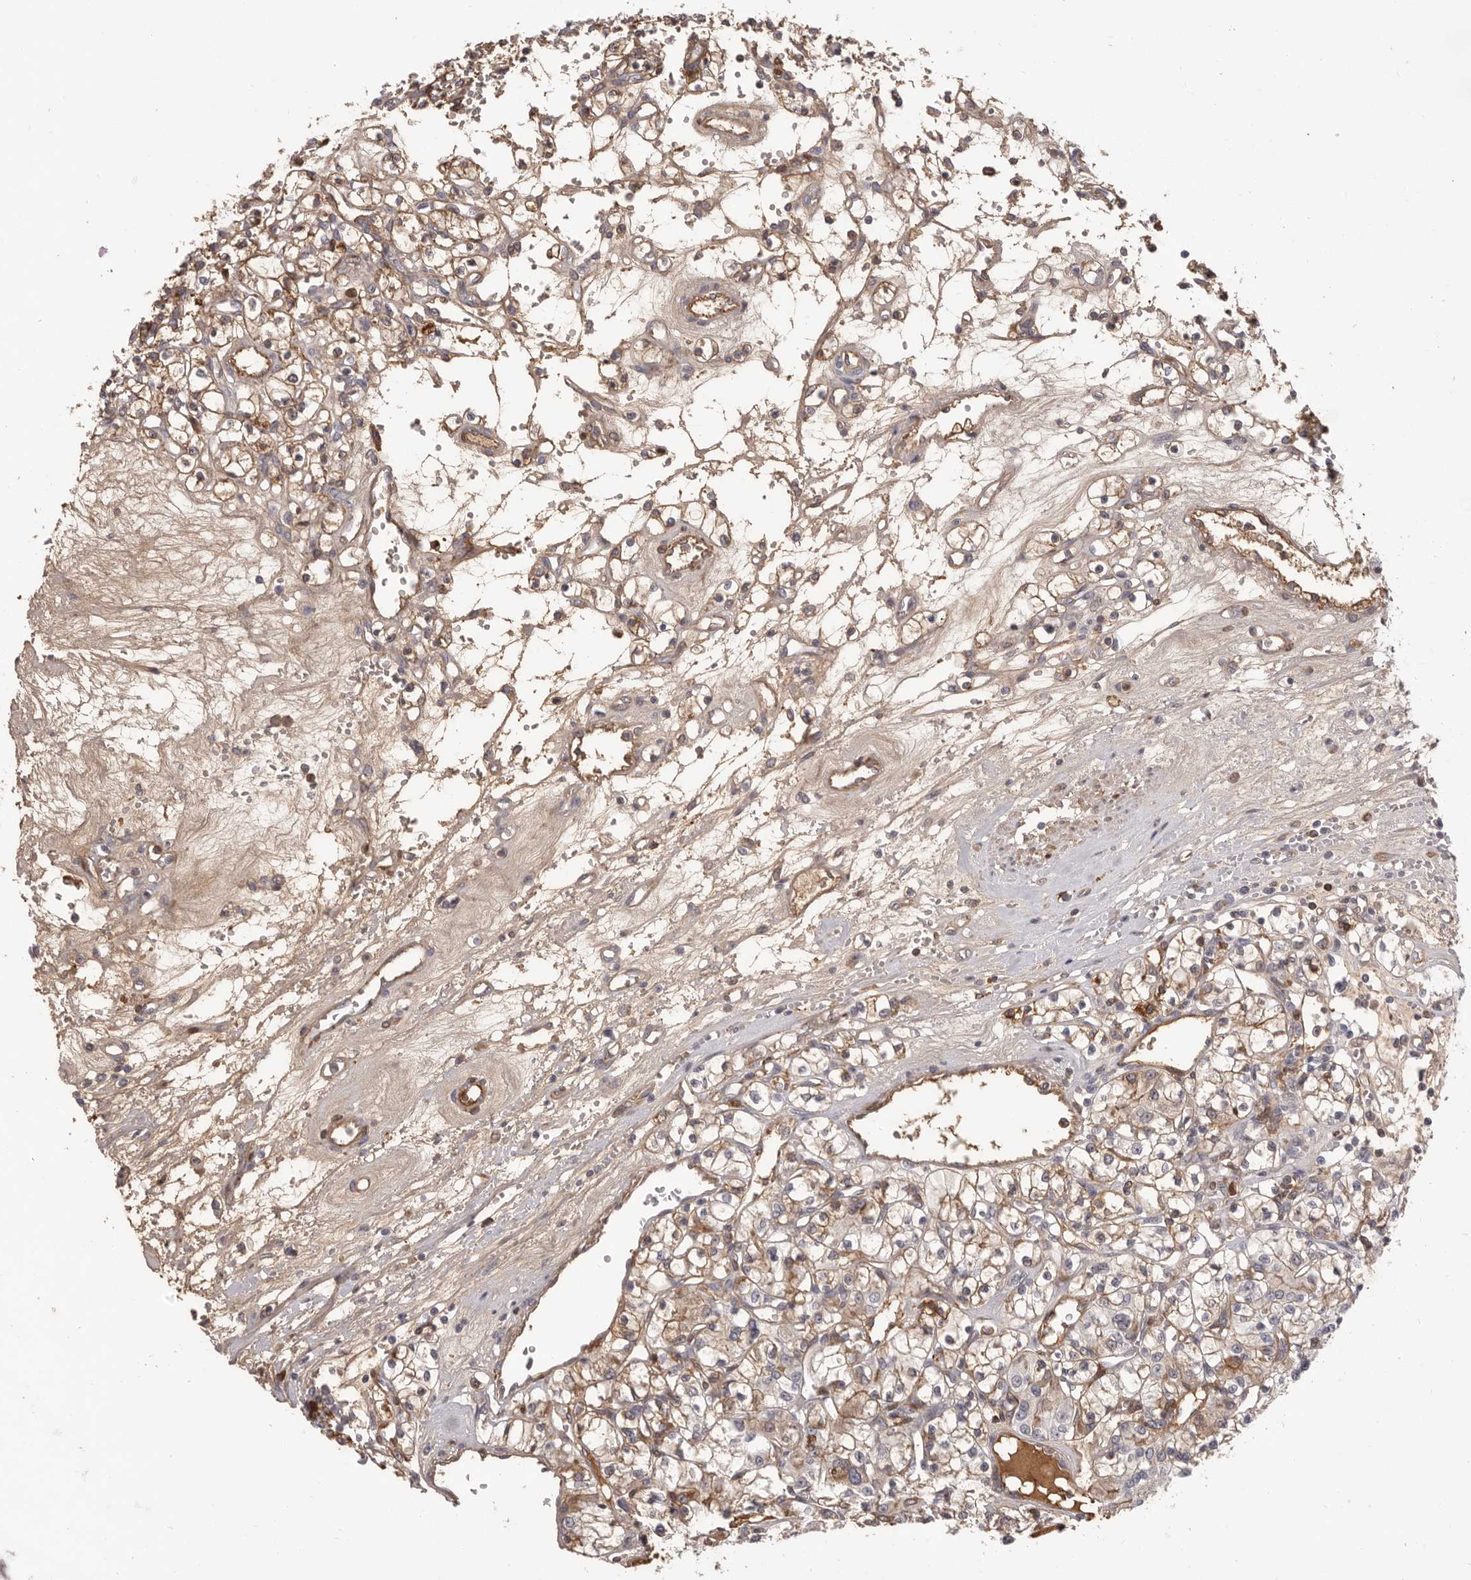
{"staining": {"intensity": "moderate", "quantity": ">75%", "location": "cytoplasmic/membranous"}, "tissue": "renal cancer", "cell_type": "Tumor cells", "image_type": "cancer", "snomed": [{"axis": "morphology", "description": "Adenocarcinoma, NOS"}, {"axis": "topography", "description": "Kidney"}], "caption": "Renal adenocarcinoma tissue exhibits moderate cytoplasmic/membranous expression in about >75% of tumor cells Immunohistochemistry (ihc) stains the protein in brown and the nuclei are stained blue.", "gene": "OTUD3", "patient": {"sex": "female", "age": 59}}